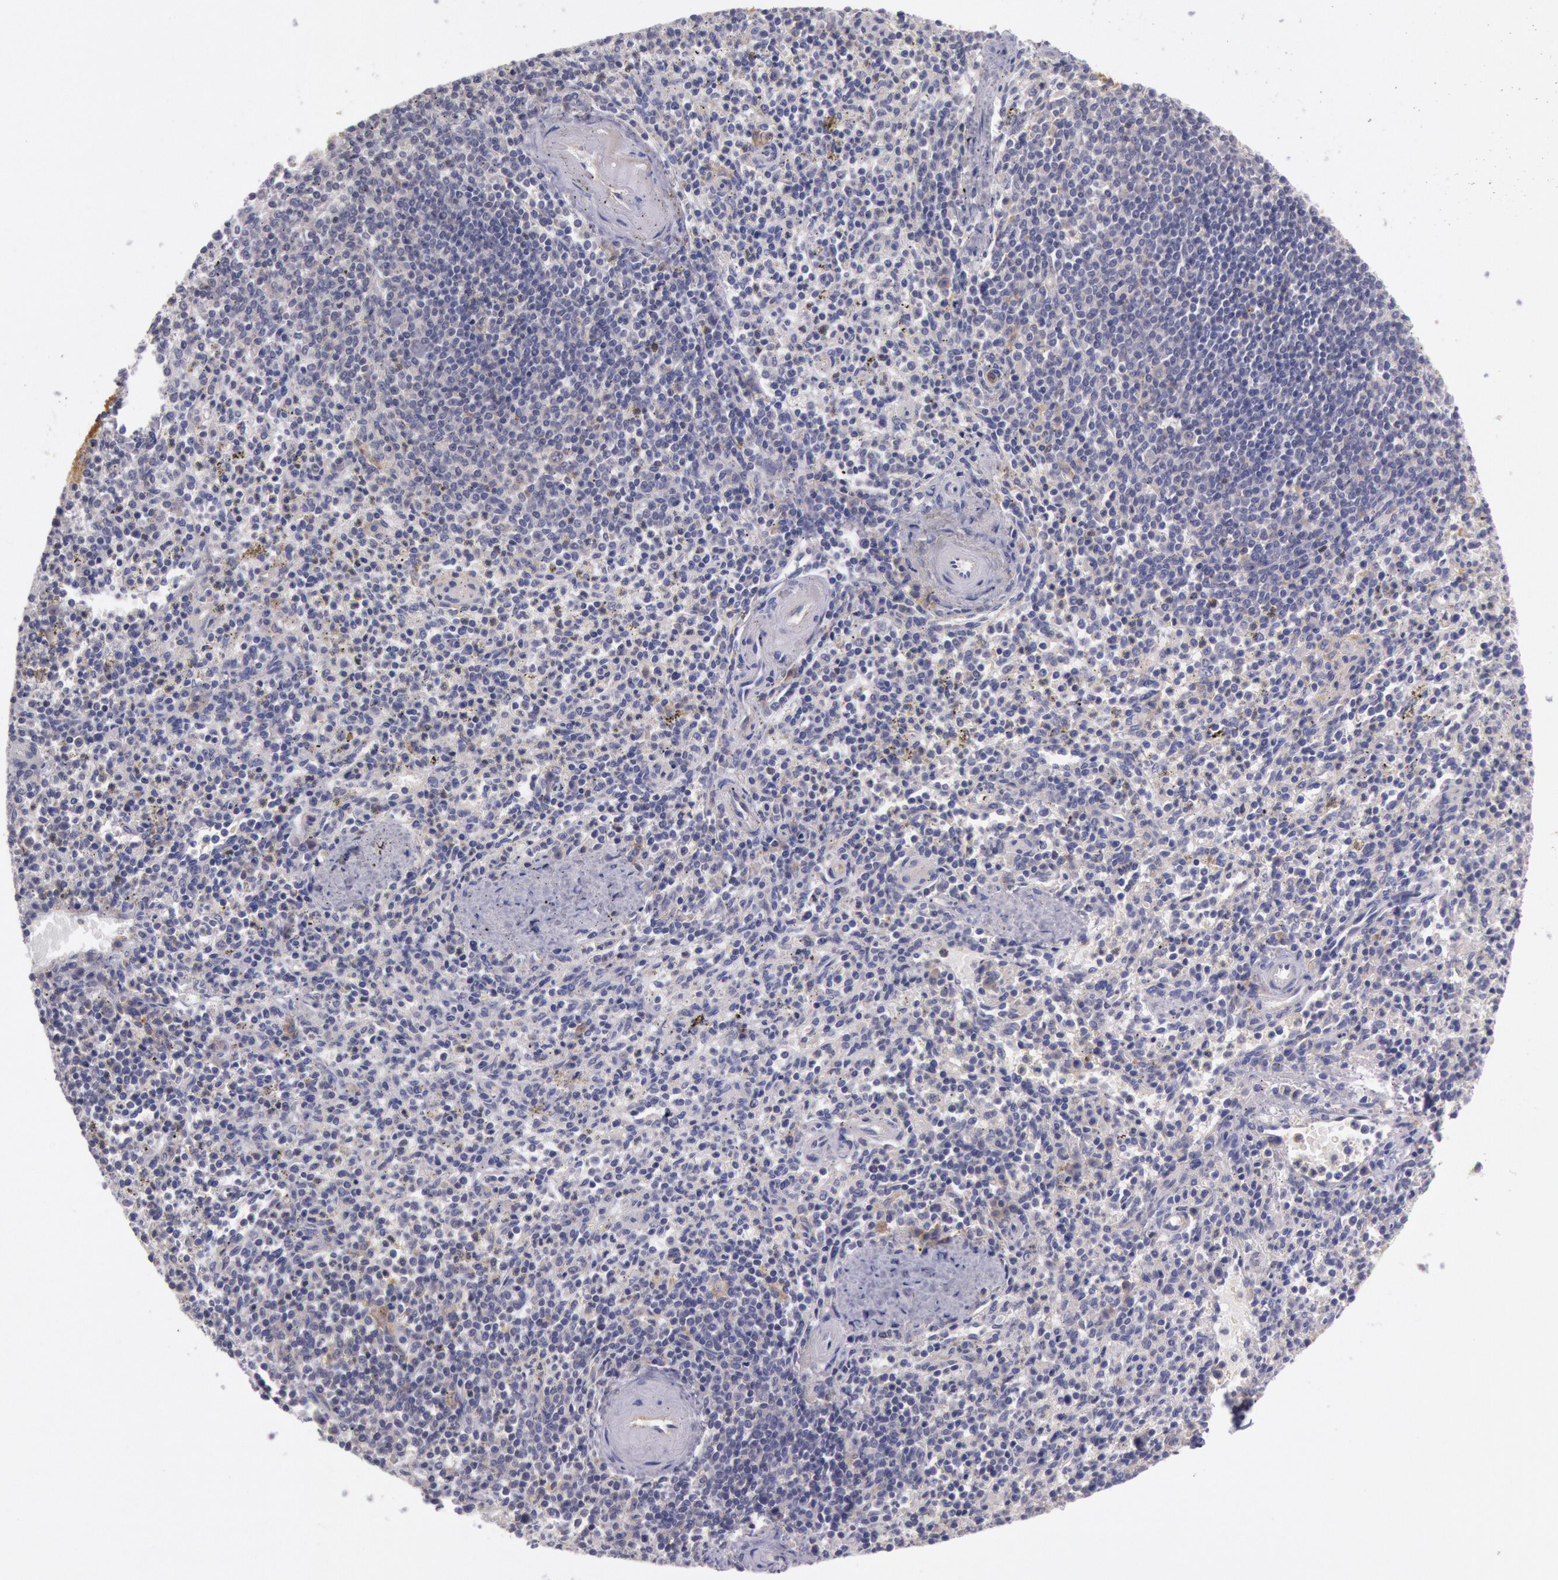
{"staining": {"intensity": "negative", "quantity": "none", "location": "none"}, "tissue": "spleen", "cell_type": "Cells in red pulp", "image_type": "normal", "snomed": [{"axis": "morphology", "description": "Normal tissue, NOS"}, {"axis": "topography", "description": "Spleen"}], "caption": "Immunohistochemistry image of normal human spleen stained for a protein (brown), which displays no positivity in cells in red pulp.", "gene": "MYO5A", "patient": {"sex": "male", "age": 72}}